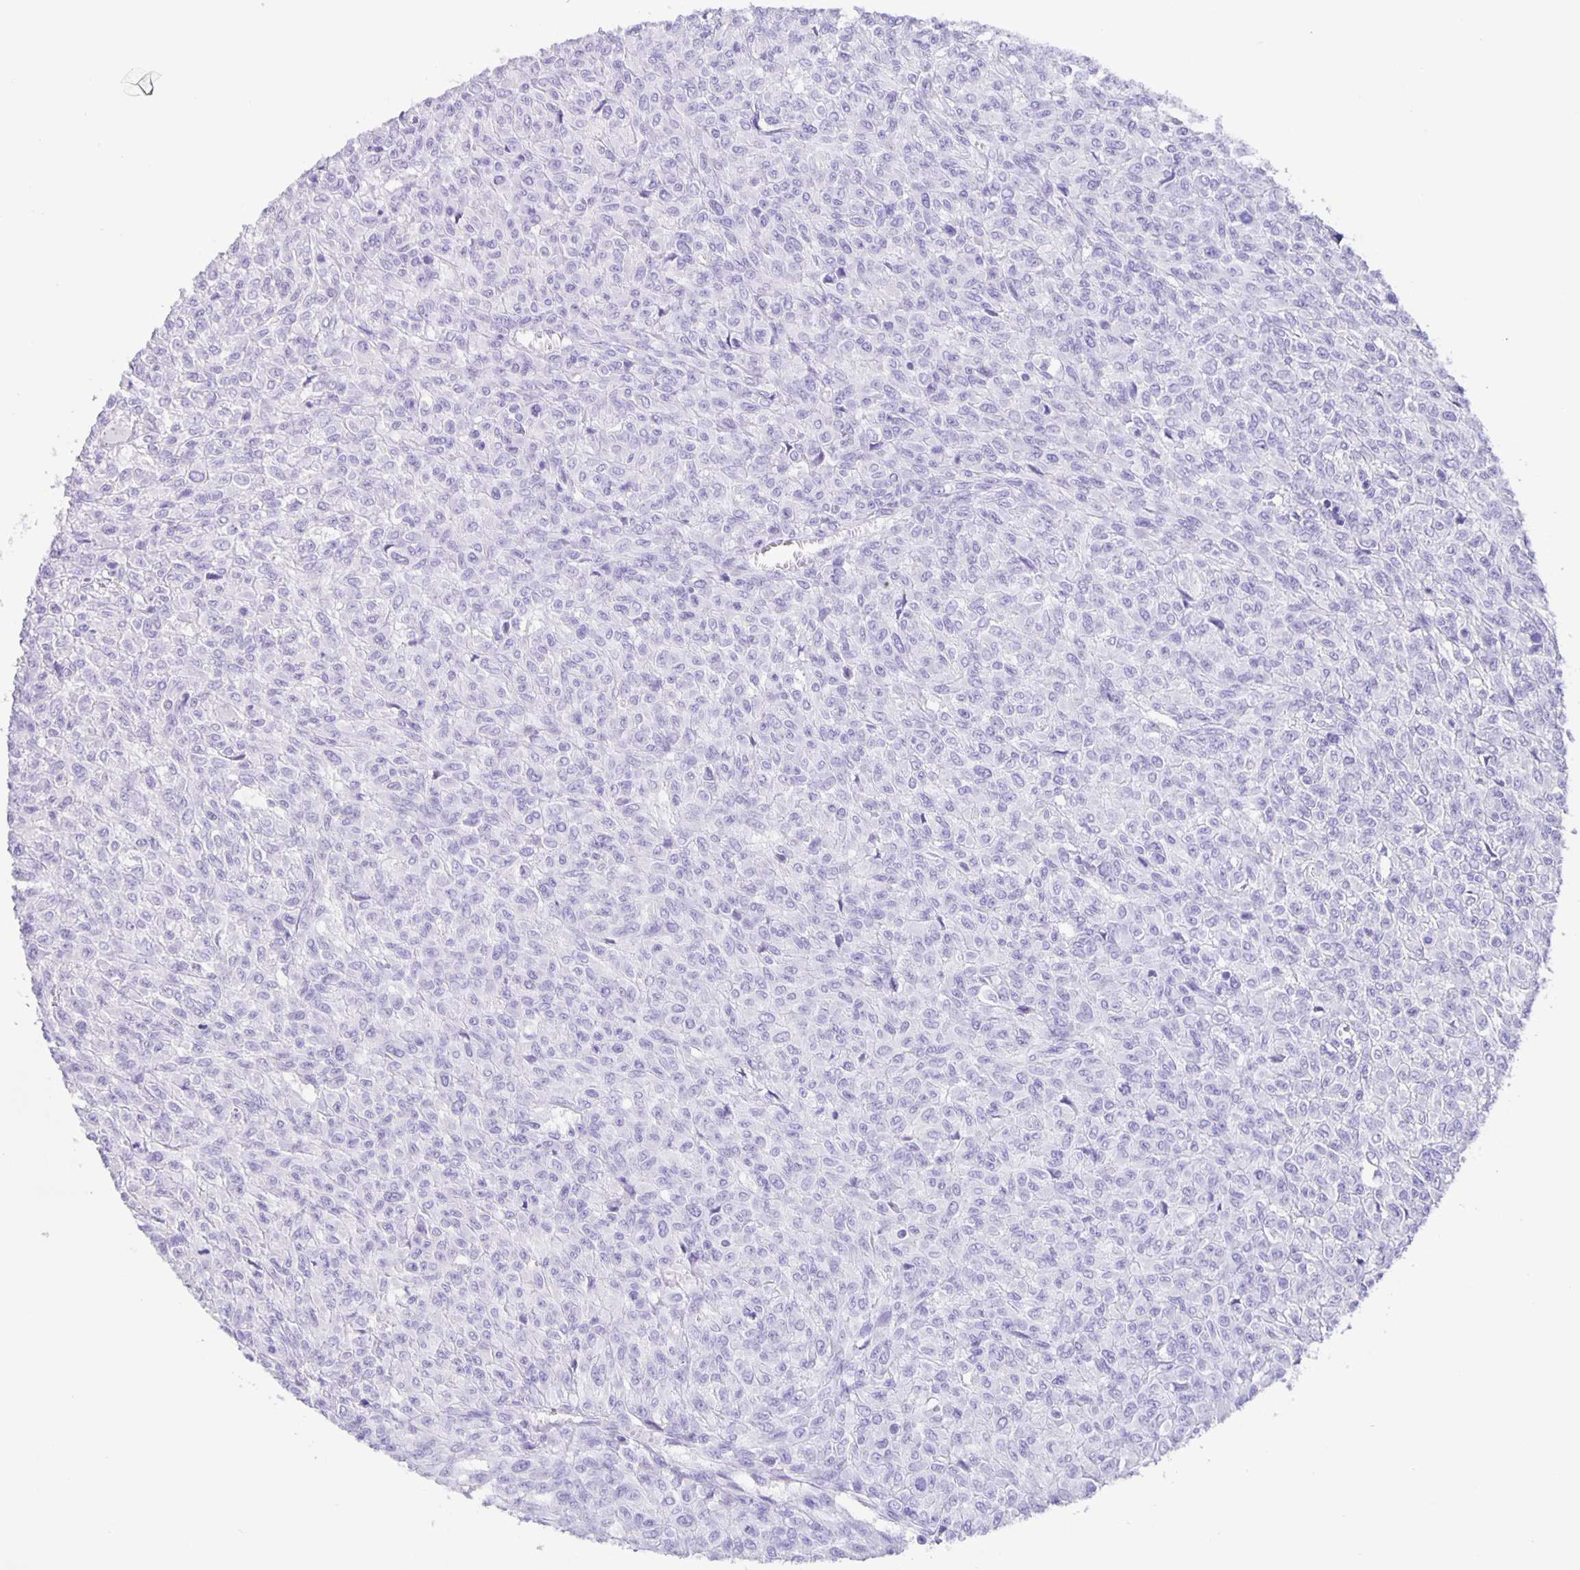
{"staining": {"intensity": "negative", "quantity": "none", "location": "none"}, "tissue": "renal cancer", "cell_type": "Tumor cells", "image_type": "cancer", "snomed": [{"axis": "morphology", "description": "Adenocarcinoma, NOS"}, {"axis": "topography", "description": "Kidney"}], "caption": "The immunohistochemistry (IHC) image has no significant expression in tumor cells of renal cancer (adenocarcinoma) tissue.", "gene": "GUCA2A", "patient": {"sex": "male", "age": 58}}